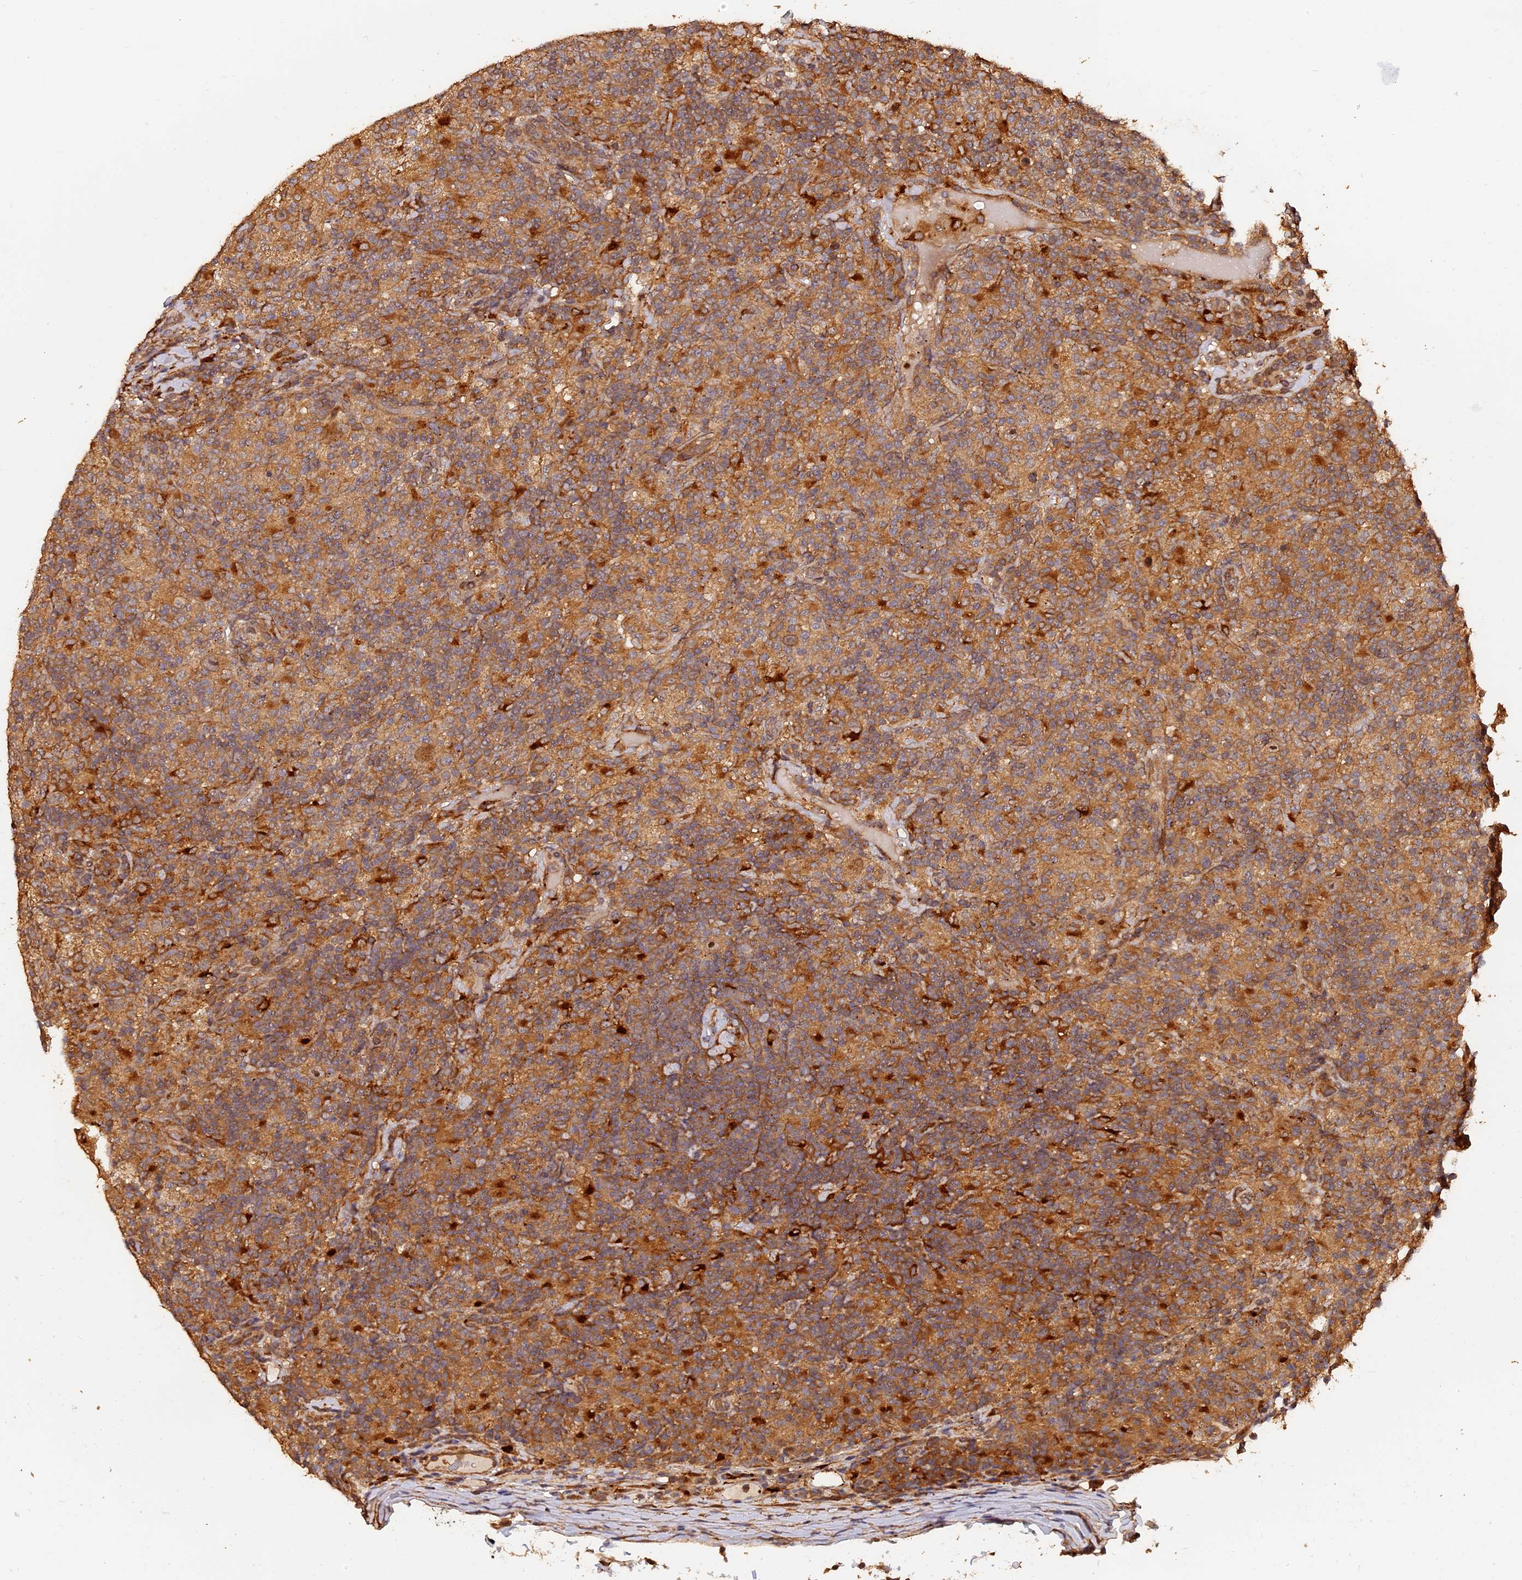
{"staining": {"intensity": "moderate", "quantity": ">75%", "location": "cytoplasmic/membranous"}, "tissue": "lymphoma", "cell_type": "Tumor cells", "image_type": "cancer", "snomed": [{"axis": "morphology", "description": "Hodgkin's disease, NOS"}, {"axis": "topography", "description": "Lymph node"}], "caption": "This micrograph shows immunohistochemistry (IHC) staining of human lymphoma, with medium moderate cytoplasmic/membranous expression in about >75% of tumor cells.", "gene": "MMP15", "patient": {"sex": "male", "age": 70}}